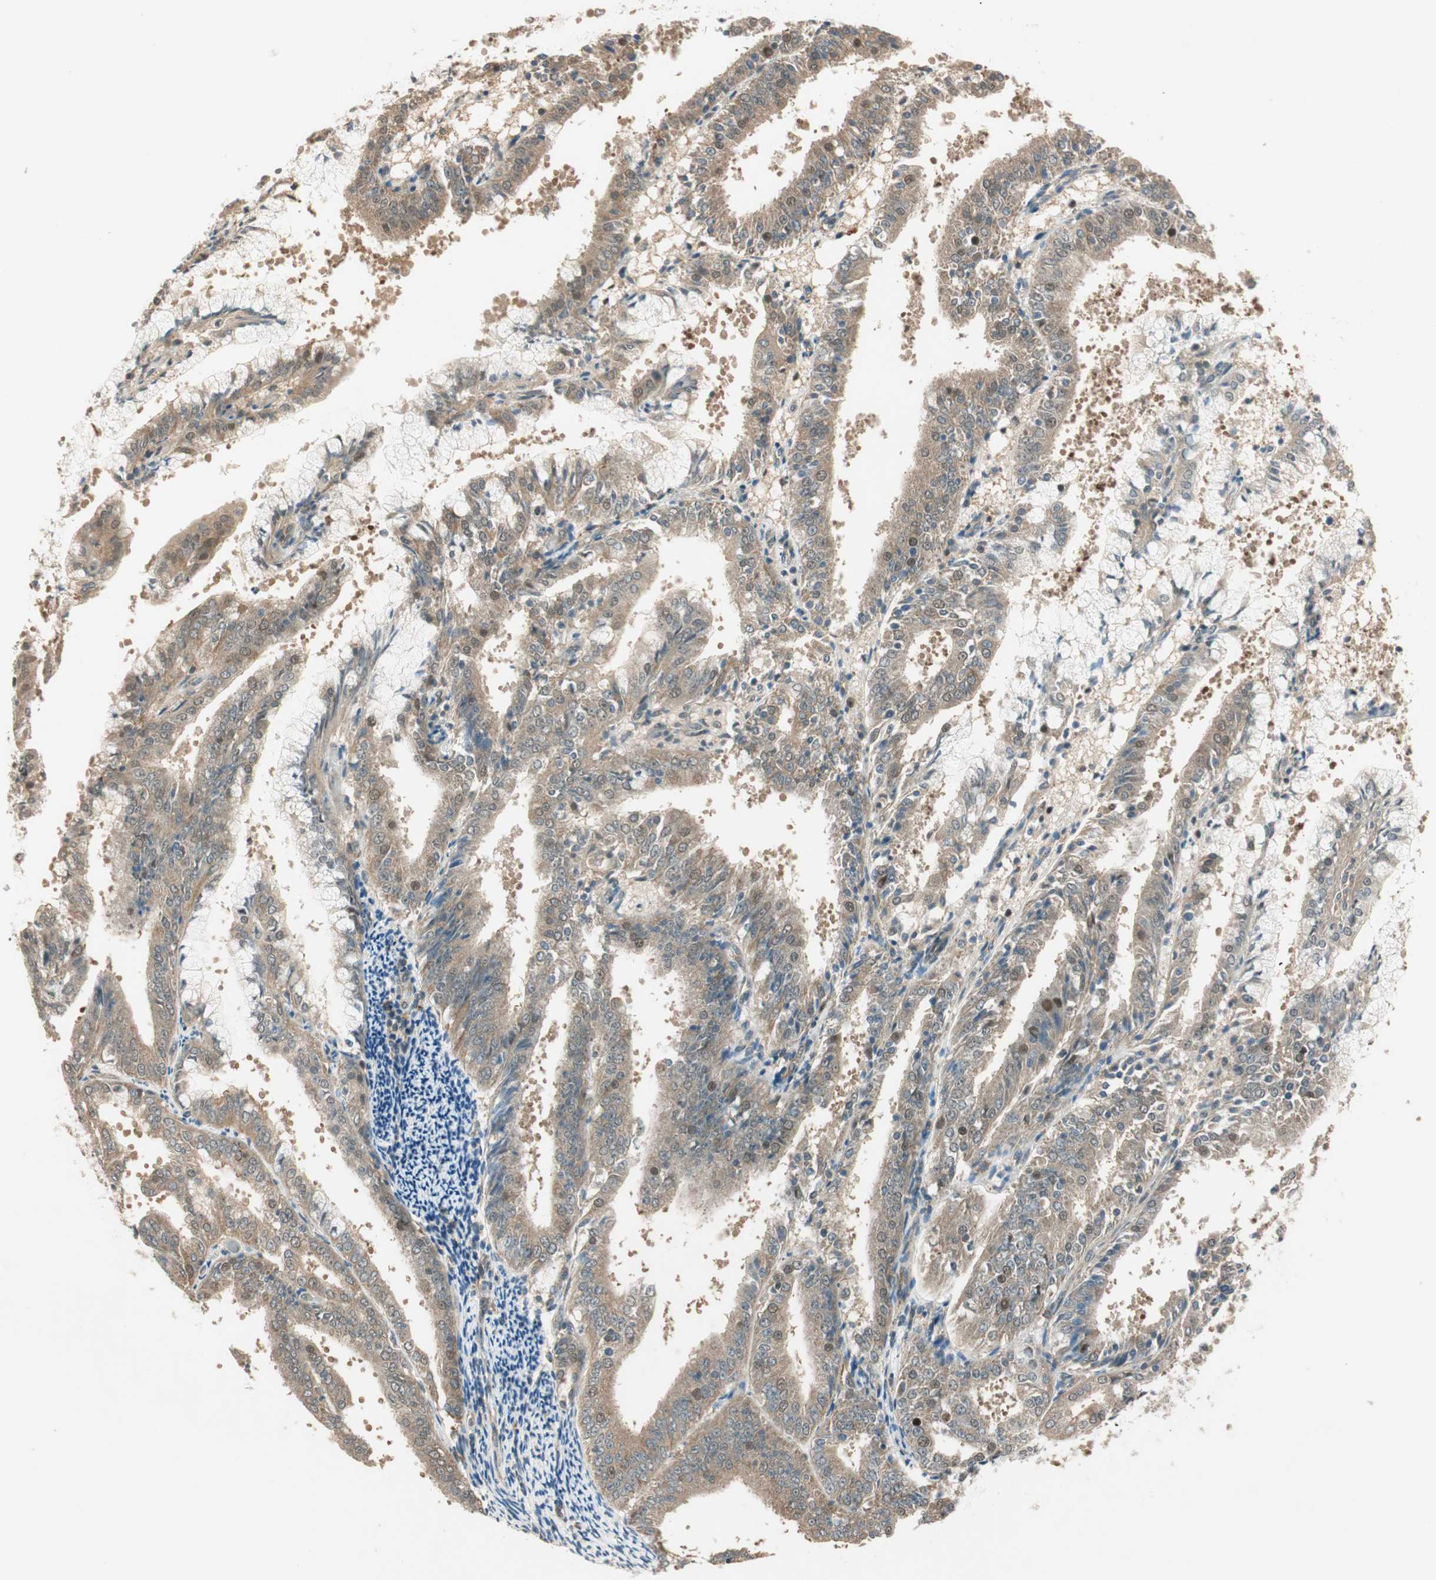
{"staining": {"intensity": "moderate", "quantity": ">75%", "location": "cytoplasmic/membranous,nuclear"}, "tissue": "endometrial cancer", "cell_type": "Tumor cells", "image_type": "cancer", "snomed": [{"axis": "morphology", "description": "Adenocarcinoma, NOS"}, {"axis": "topography", "description": "Endometrium"}], "caption": "A histopathology image of human endometrial cancer (adenocarcinoma) stained for a protein shows moderate cytoplasmic/membranous and nuclear brown staining in tumor cells.", "gene": "PSMD8", "patient": {"sex": "female", "age": 63}}